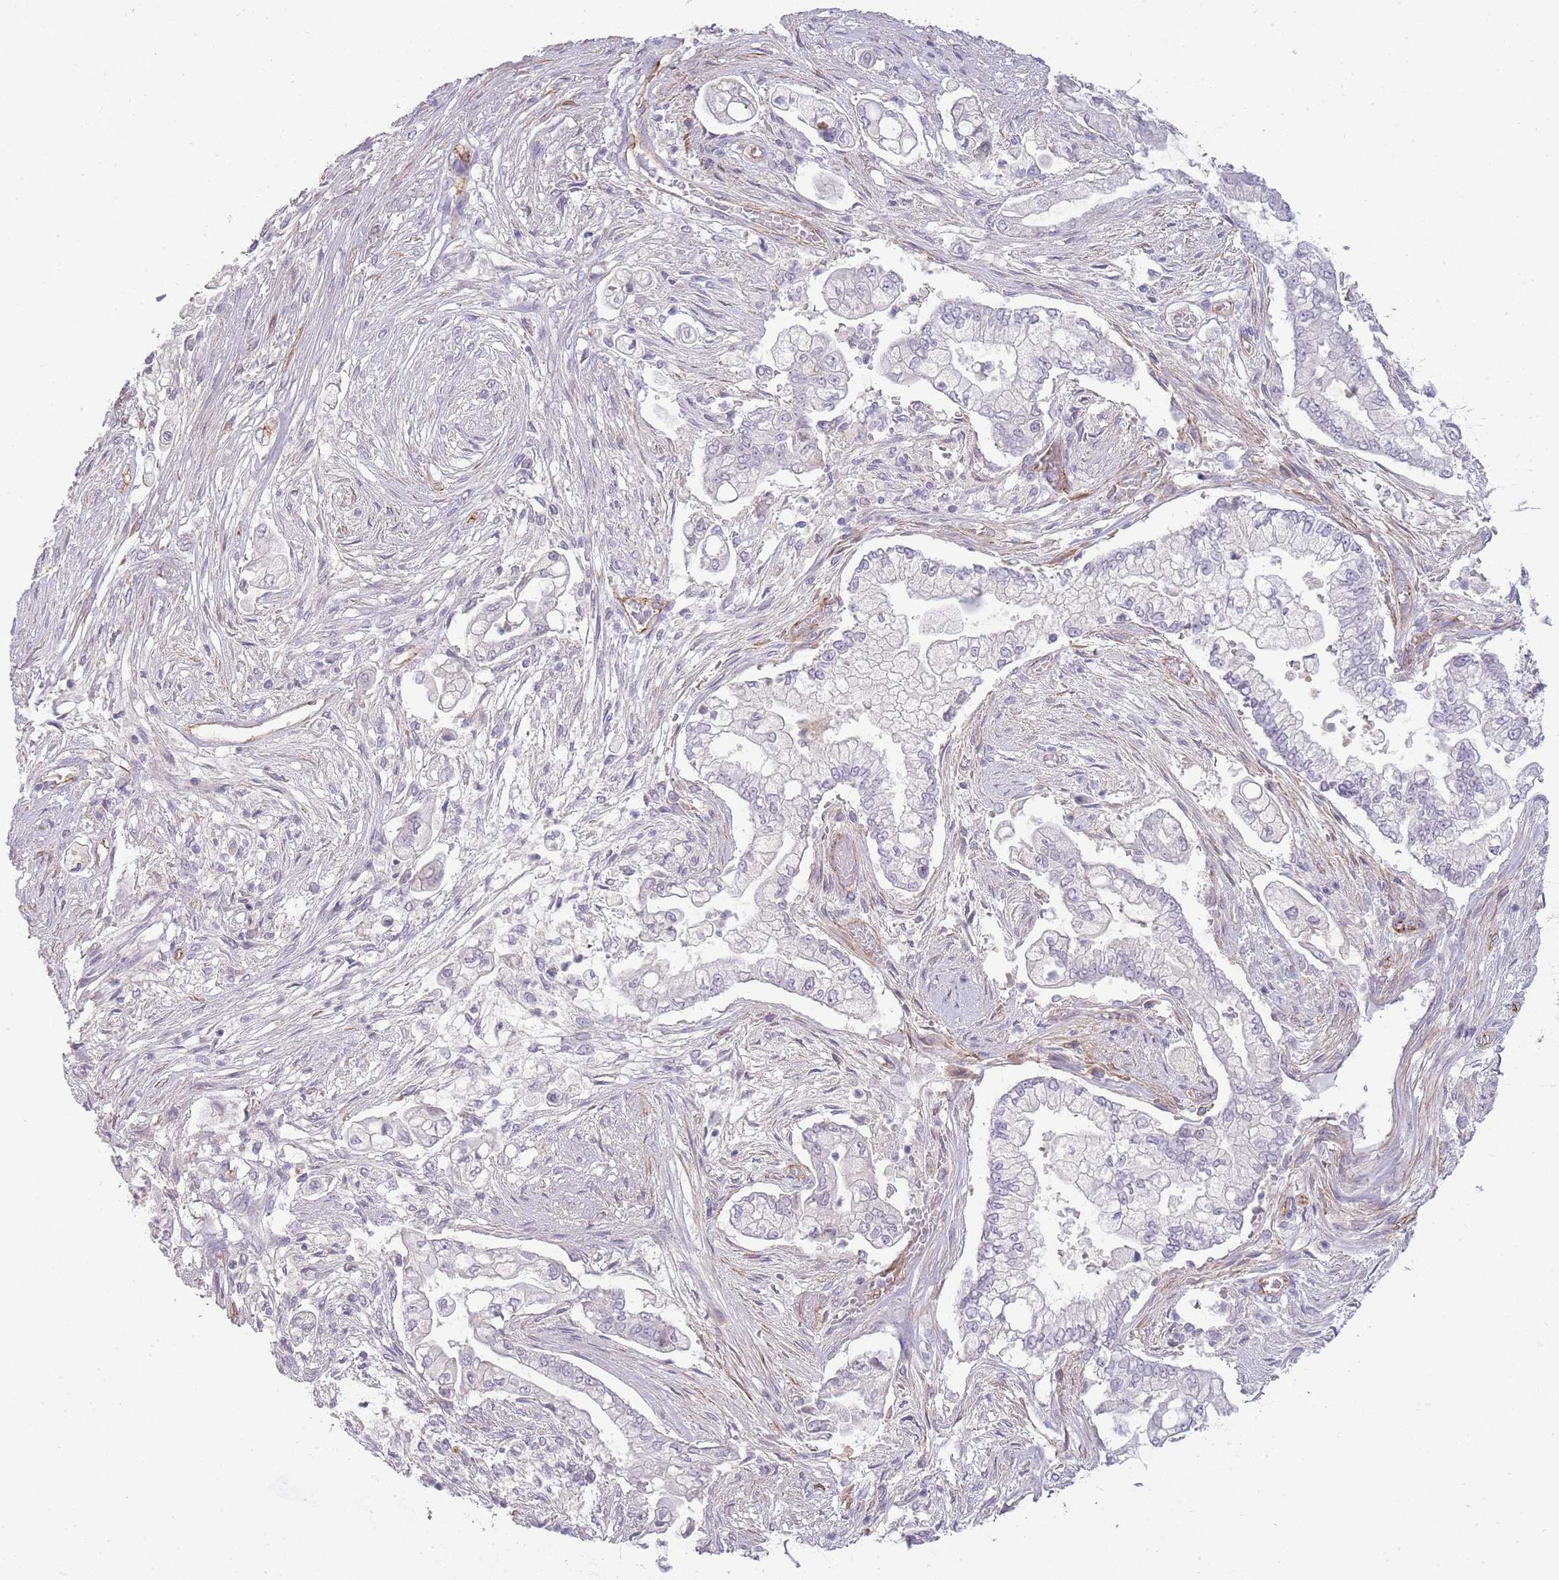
{"staining": {"intensity": "negative", "quantity": "none", "location": "none"}, "tissue": "pancreatic cancer", "cell_type": "Tumor cells", "image_type": "cancer", "snomed": [{"axis": "morphology", "description": "Adenocarcinoma, NOS"}, {"axis": "topography", "description": "Pancreas"}], "caption": "Tumor cells show no significant protein positivity in adenocarcinoma (pancreatic).", "gene": "SLC8A2", "patient": {"sex": "female", "age": 69}}